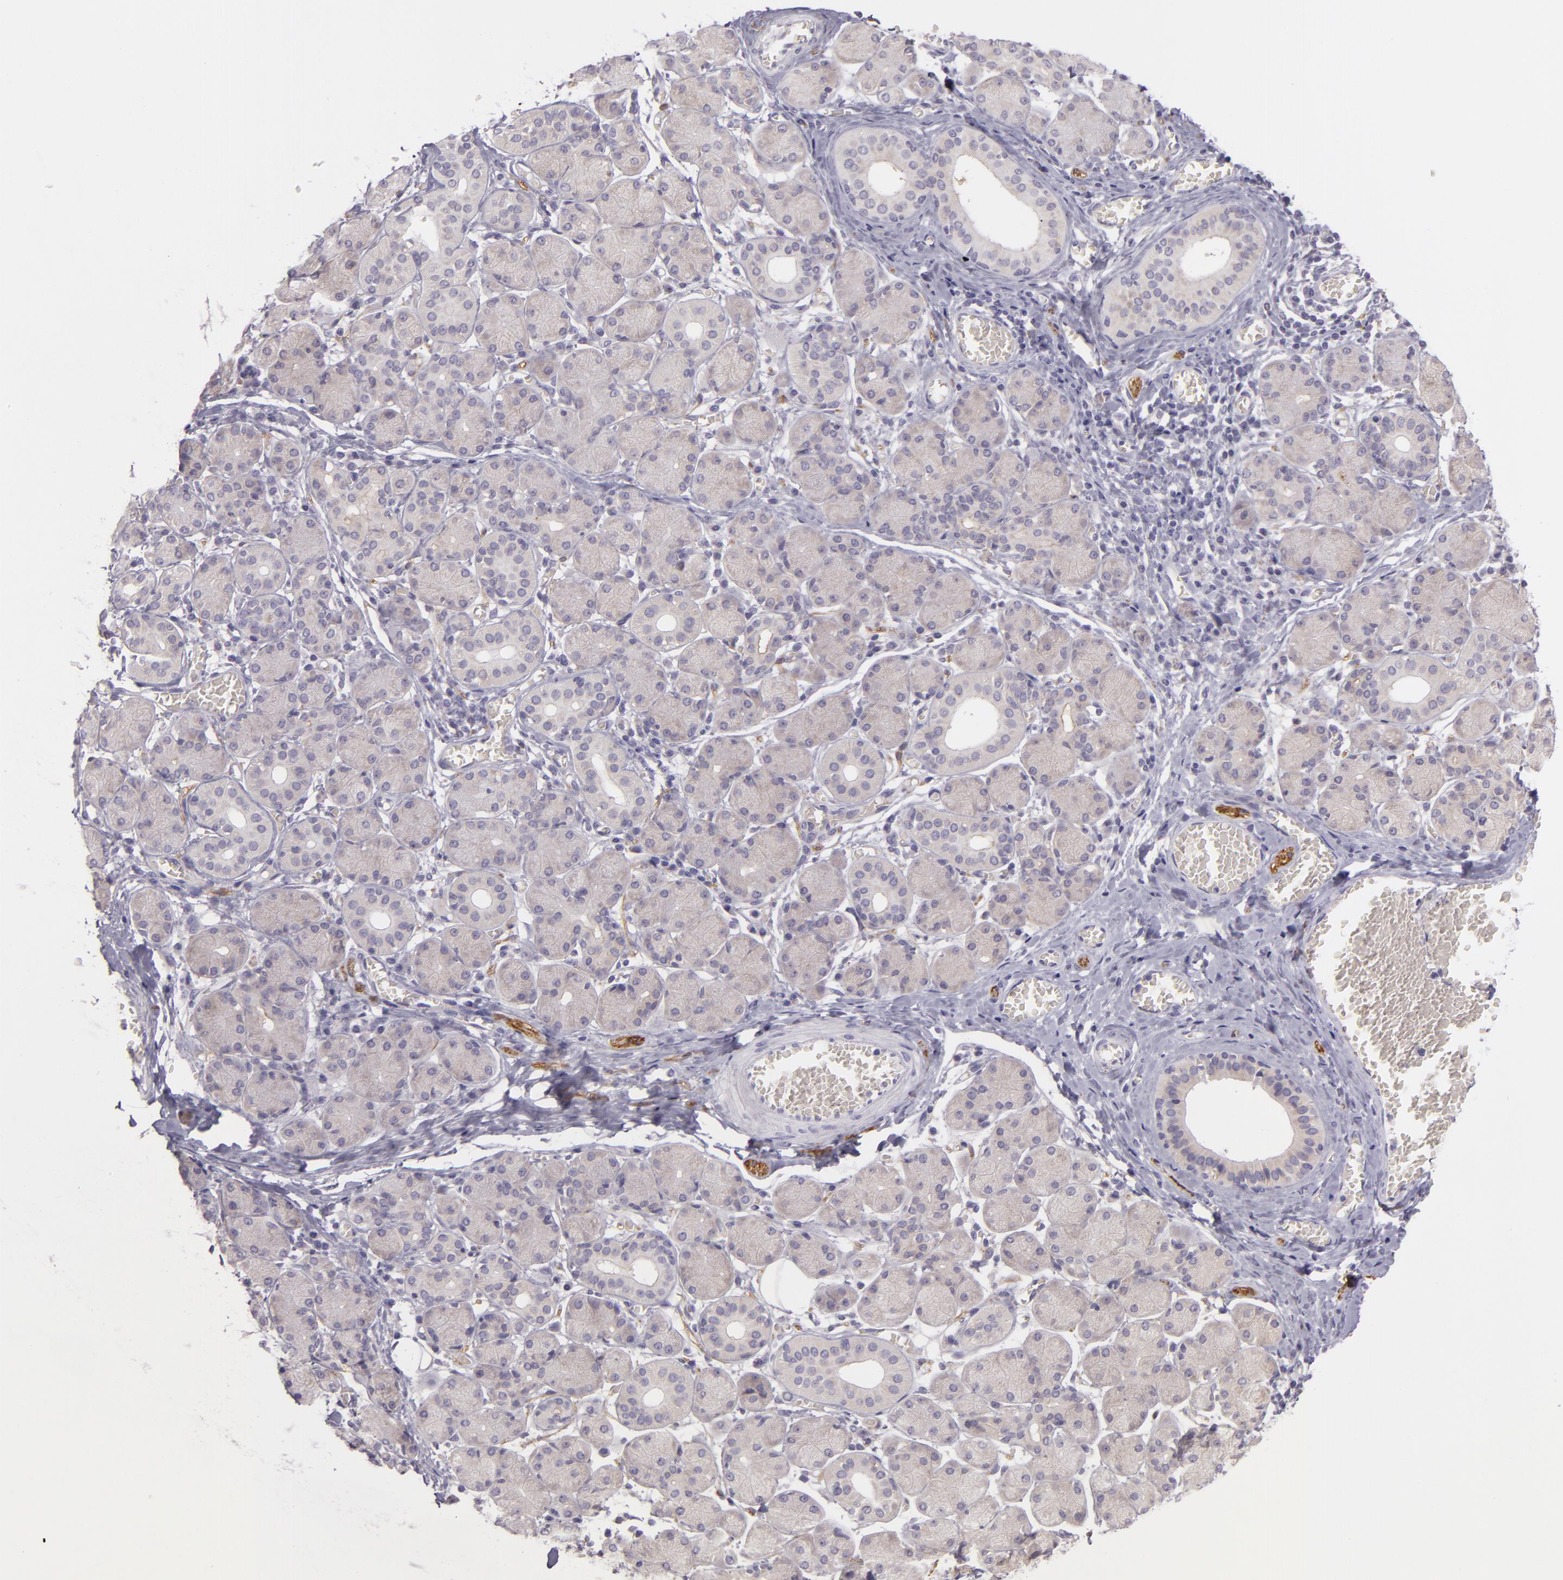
{"staining": {"intensity": "negative", "quantity": "none", "location": "none"}, "tissue": "salivary gland", "cell_type": "Glandular cells", "image_type": "normal", "snomed": [{"axis": "morphology", "description": "Normal tissue, NOS"}, {"axis": "topography", "description": "Salivary gland"}], "caption": "Glandular cells show no significant protein staining in benign salivary gland.", "gene": "ZC3H7B", "patient": {"sex": "female", "age": 24}}